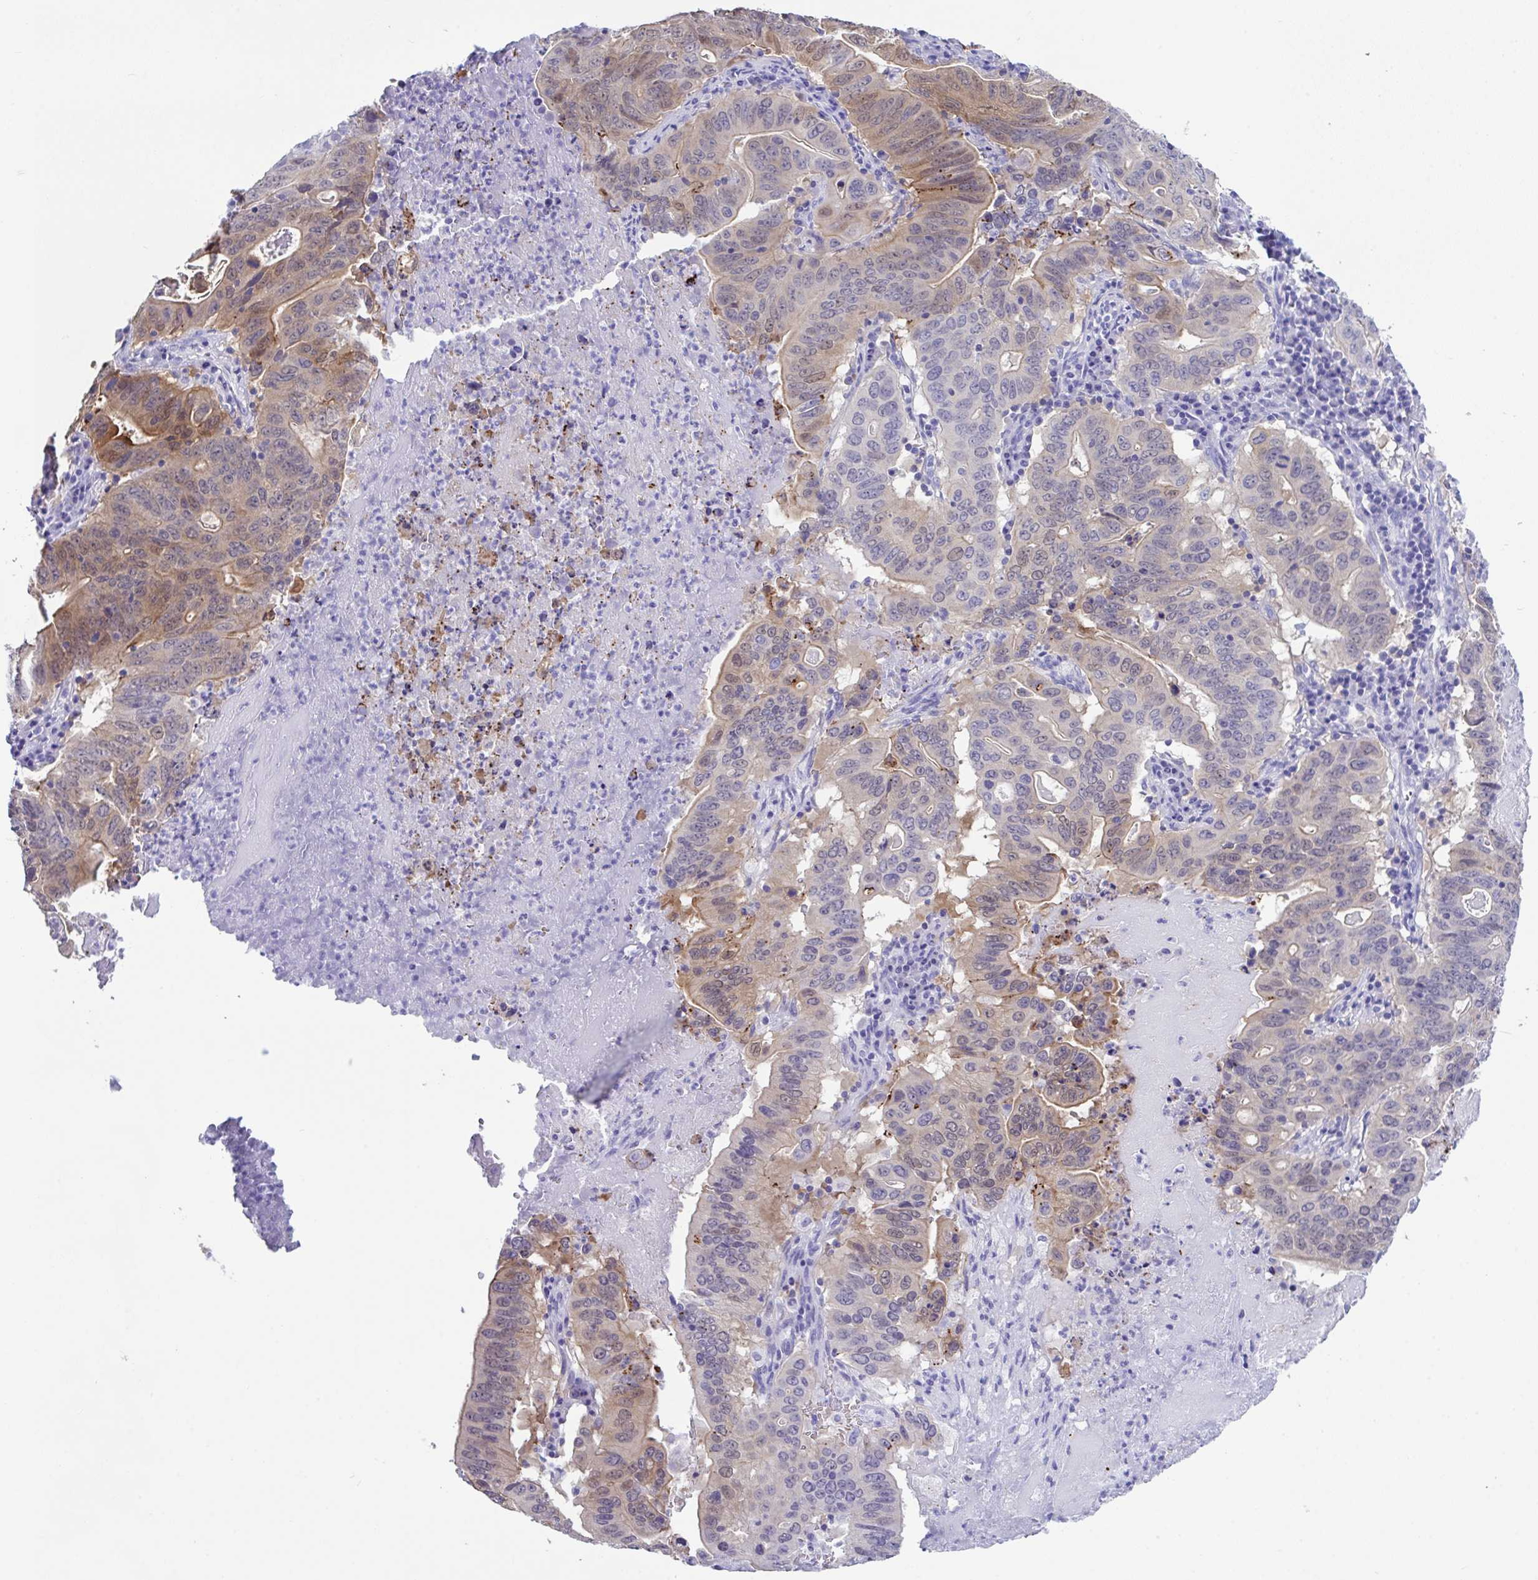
{"staining": {"intensity": "weak", "quantity": "<25%", "location": "cytoplasmic/membranous,nuclear"}, "tissue": "lung cancer", "cell_type": "Tumor cells", "image_type": "cancer", "snomed": [{"axis": "morphology", "description": "Adenocarcinoma, NOS"}, {"axis": "topography", "description": "Lung"}], "caption": "High magnification brightfield microscopy of lung cancer stained with DAB (3,3'-diaminobenzidine) (brown) and counterstained with hematoxylin (blue): tumor cells show no significant expression. (IHC, brightfield microscopy, high magnification).", "gene": "LGALS4", "patient": {"sex": "female", "age": 60}}